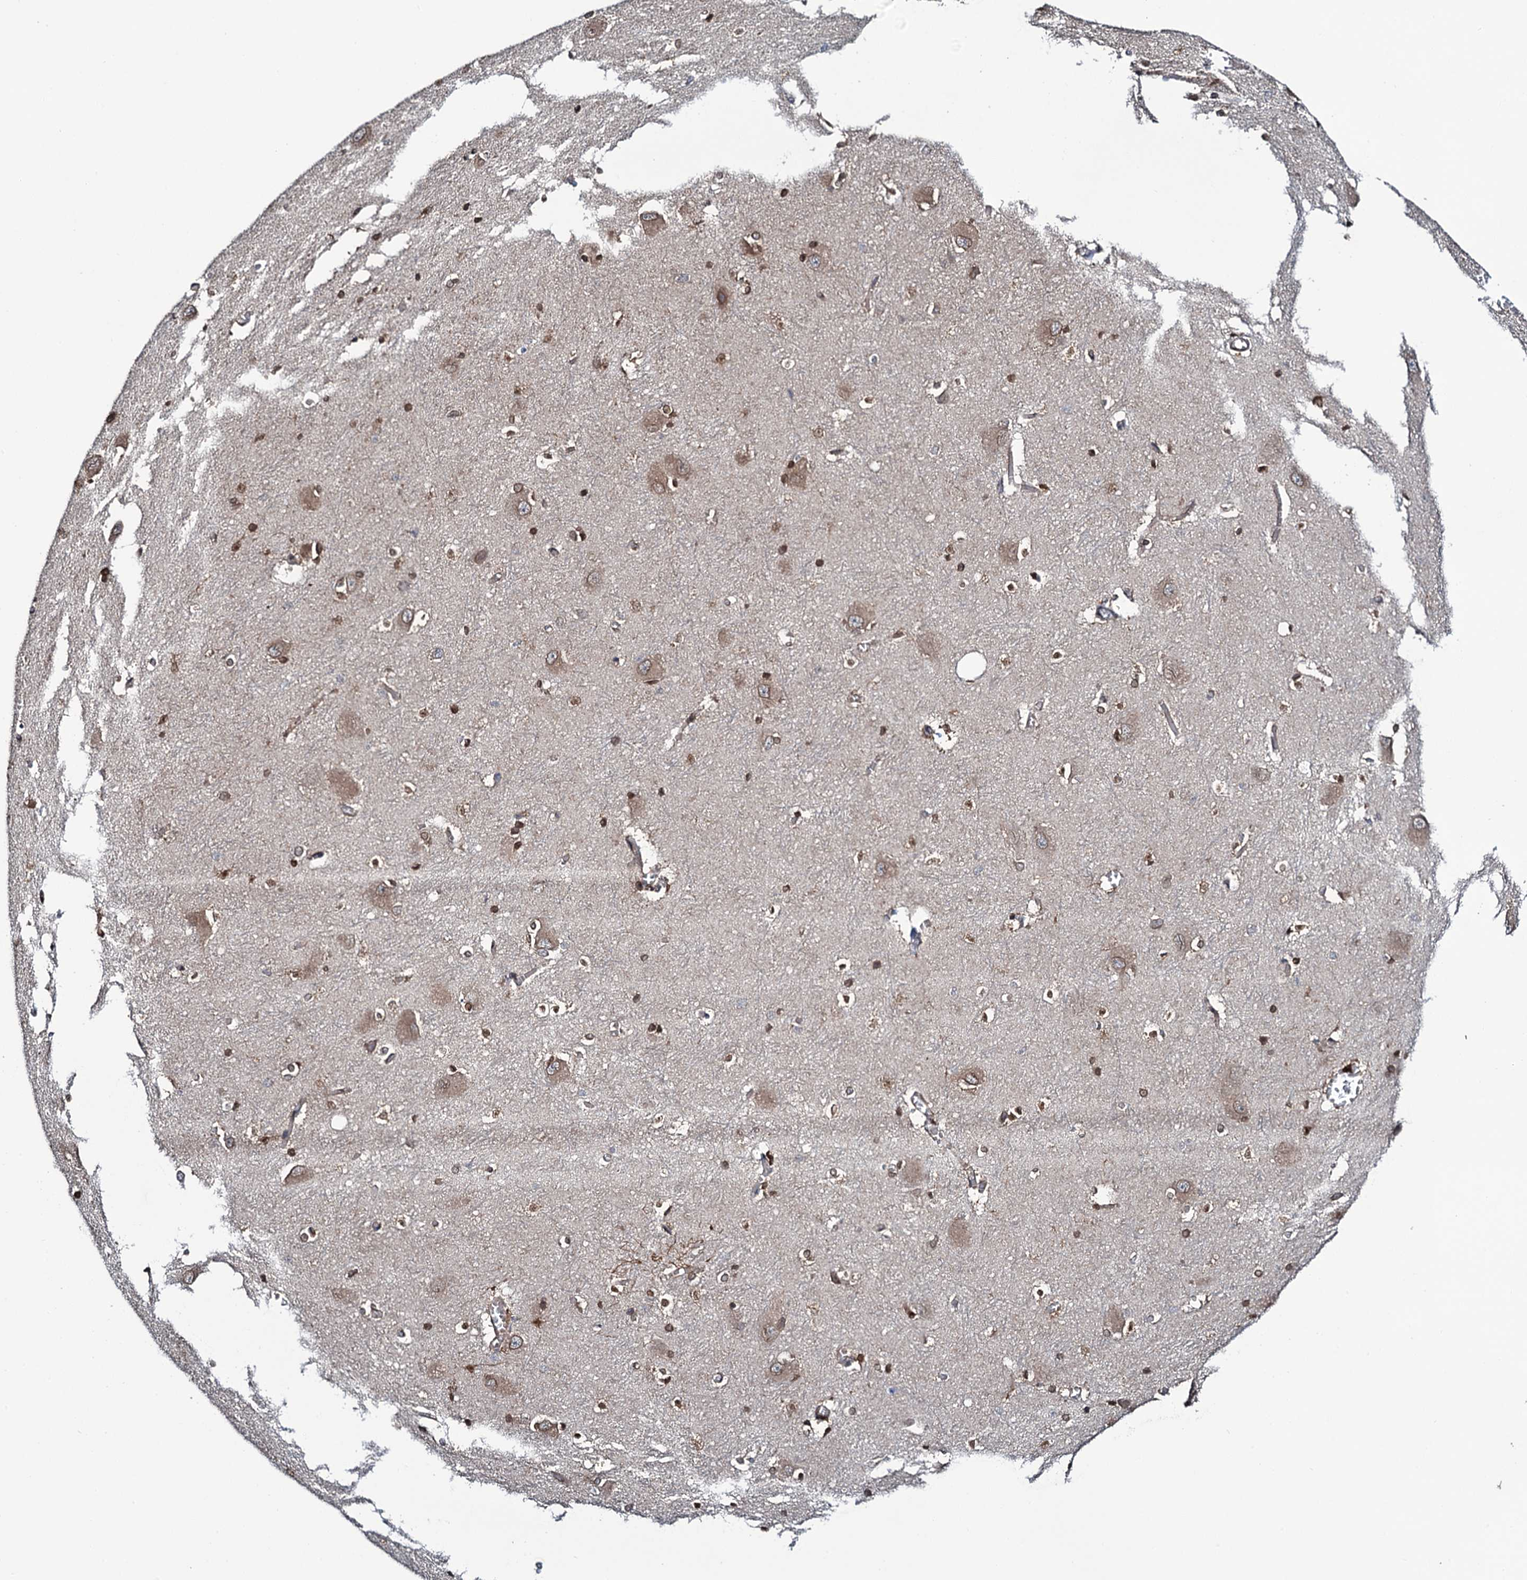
{"staining": {"intensity": "moderate", "quantity": "<25%", "location": "nuclear"}, "tissue": "caudate", "cell_type": "Glial cells", "image_type": "normal", "snomed": [{"axis": "morphology", "description": "Normal tissue, NOS"}, {"axis": "topography", "description": "Lateral ventricle wall"}], "caption": "Glial cells demonstrate moderate nuclear expression in about <25% of cells in normal caudate.", "gene": "EVX2", "patient": {"sex": "male", "age": 37}}